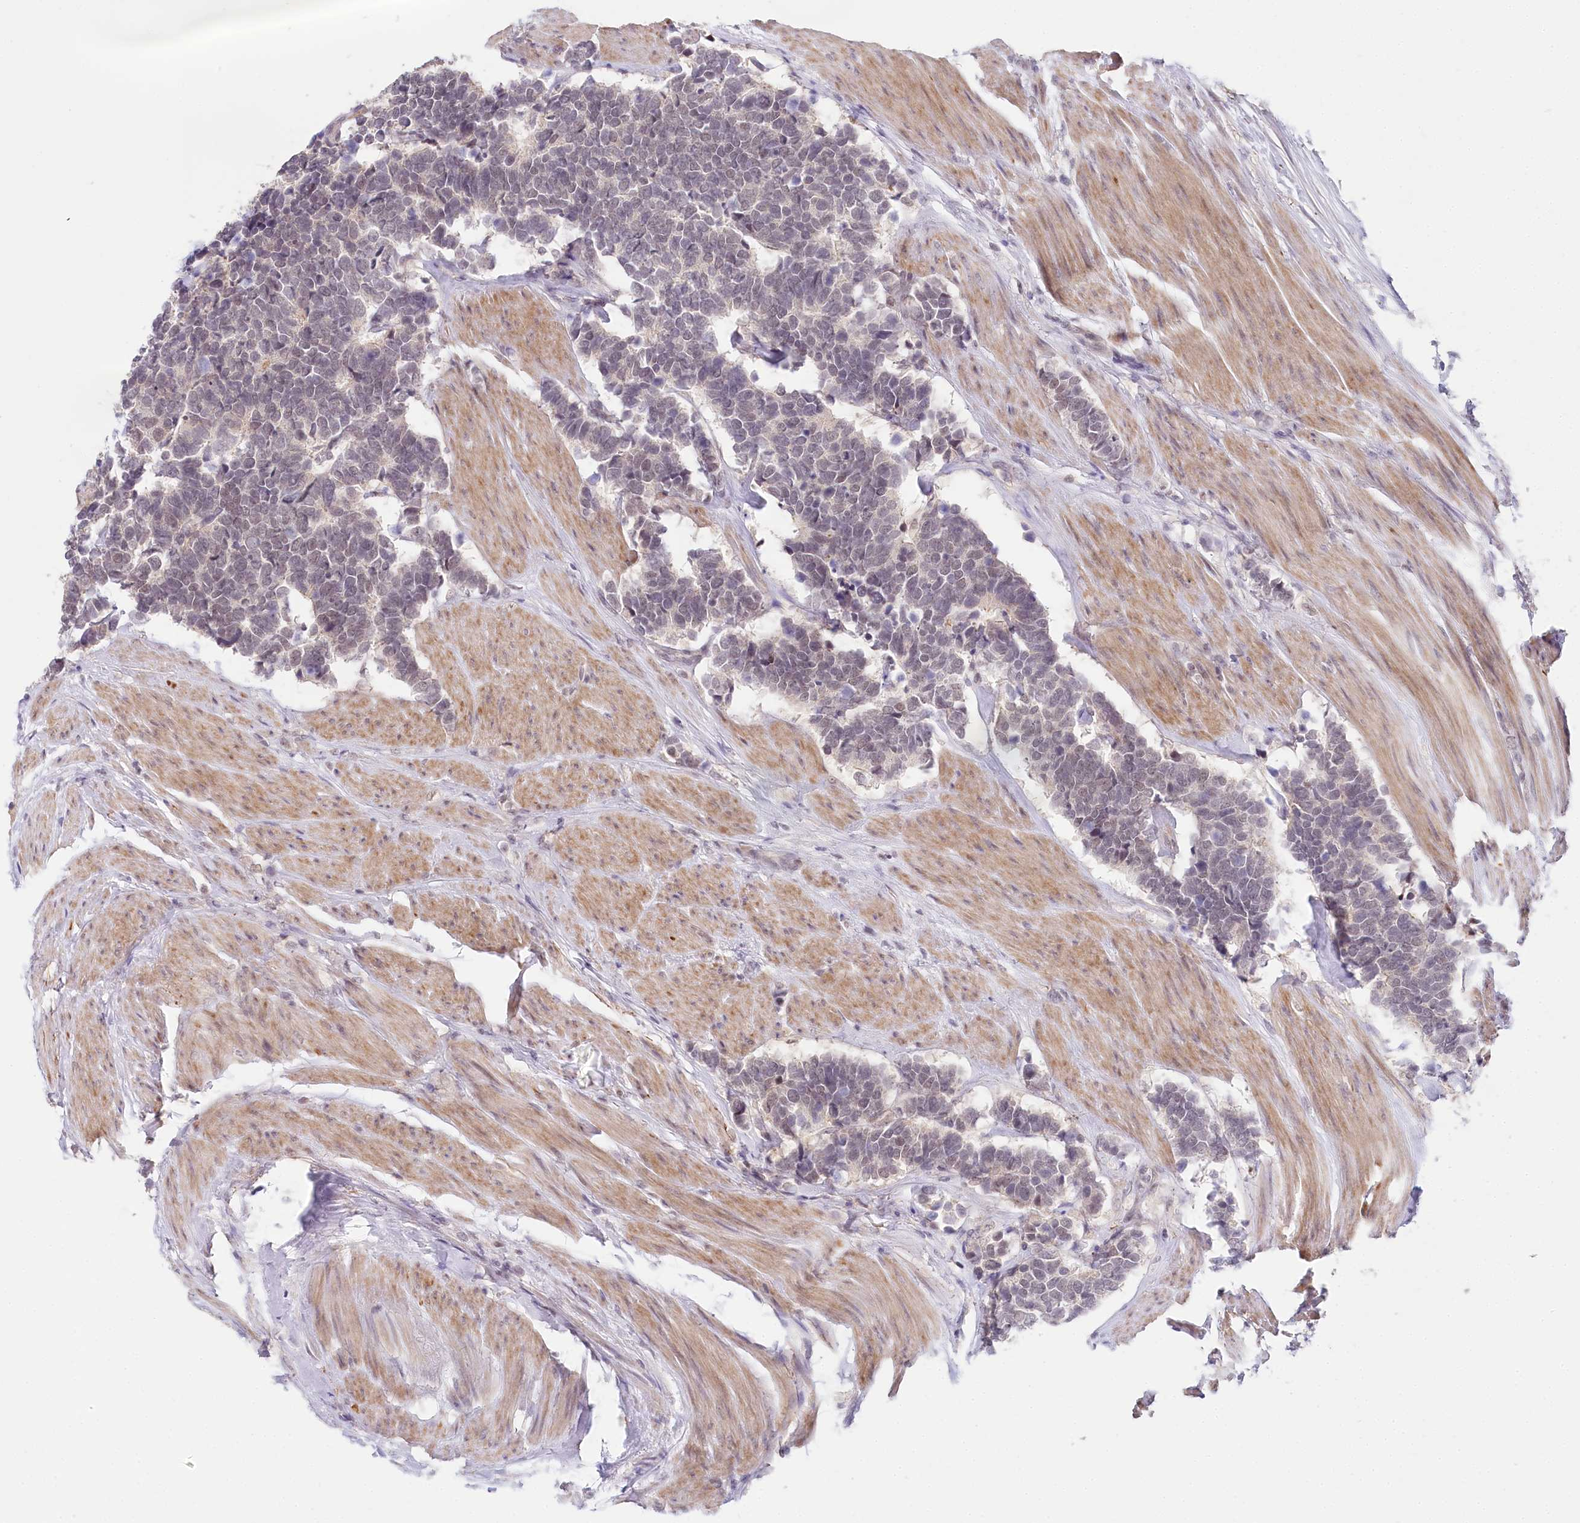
{"staining": {"intensity": "weak", "quantity": "25%-75%", "location": "nuclear"}, "tissue": "carcinoid", "cell_type": "Tumor cells", "image_type": "cancer", "snomed": [{"axis": "morphology", "description": "Carcinoma, NOS"}, {"axis": "morphology", "description": "Carcinoid, malignant, NOS"}, {"axis": "topography", "description": "Urinary bladder"}], "caption": "The photomicrograph displays immunohistochemical staining of carcinoid. There is weak nuclear positivity is identified in about 25%-75% of tumor cells.", "gene": "AMTN", "patient": {"sex": "male", "age": 57}}